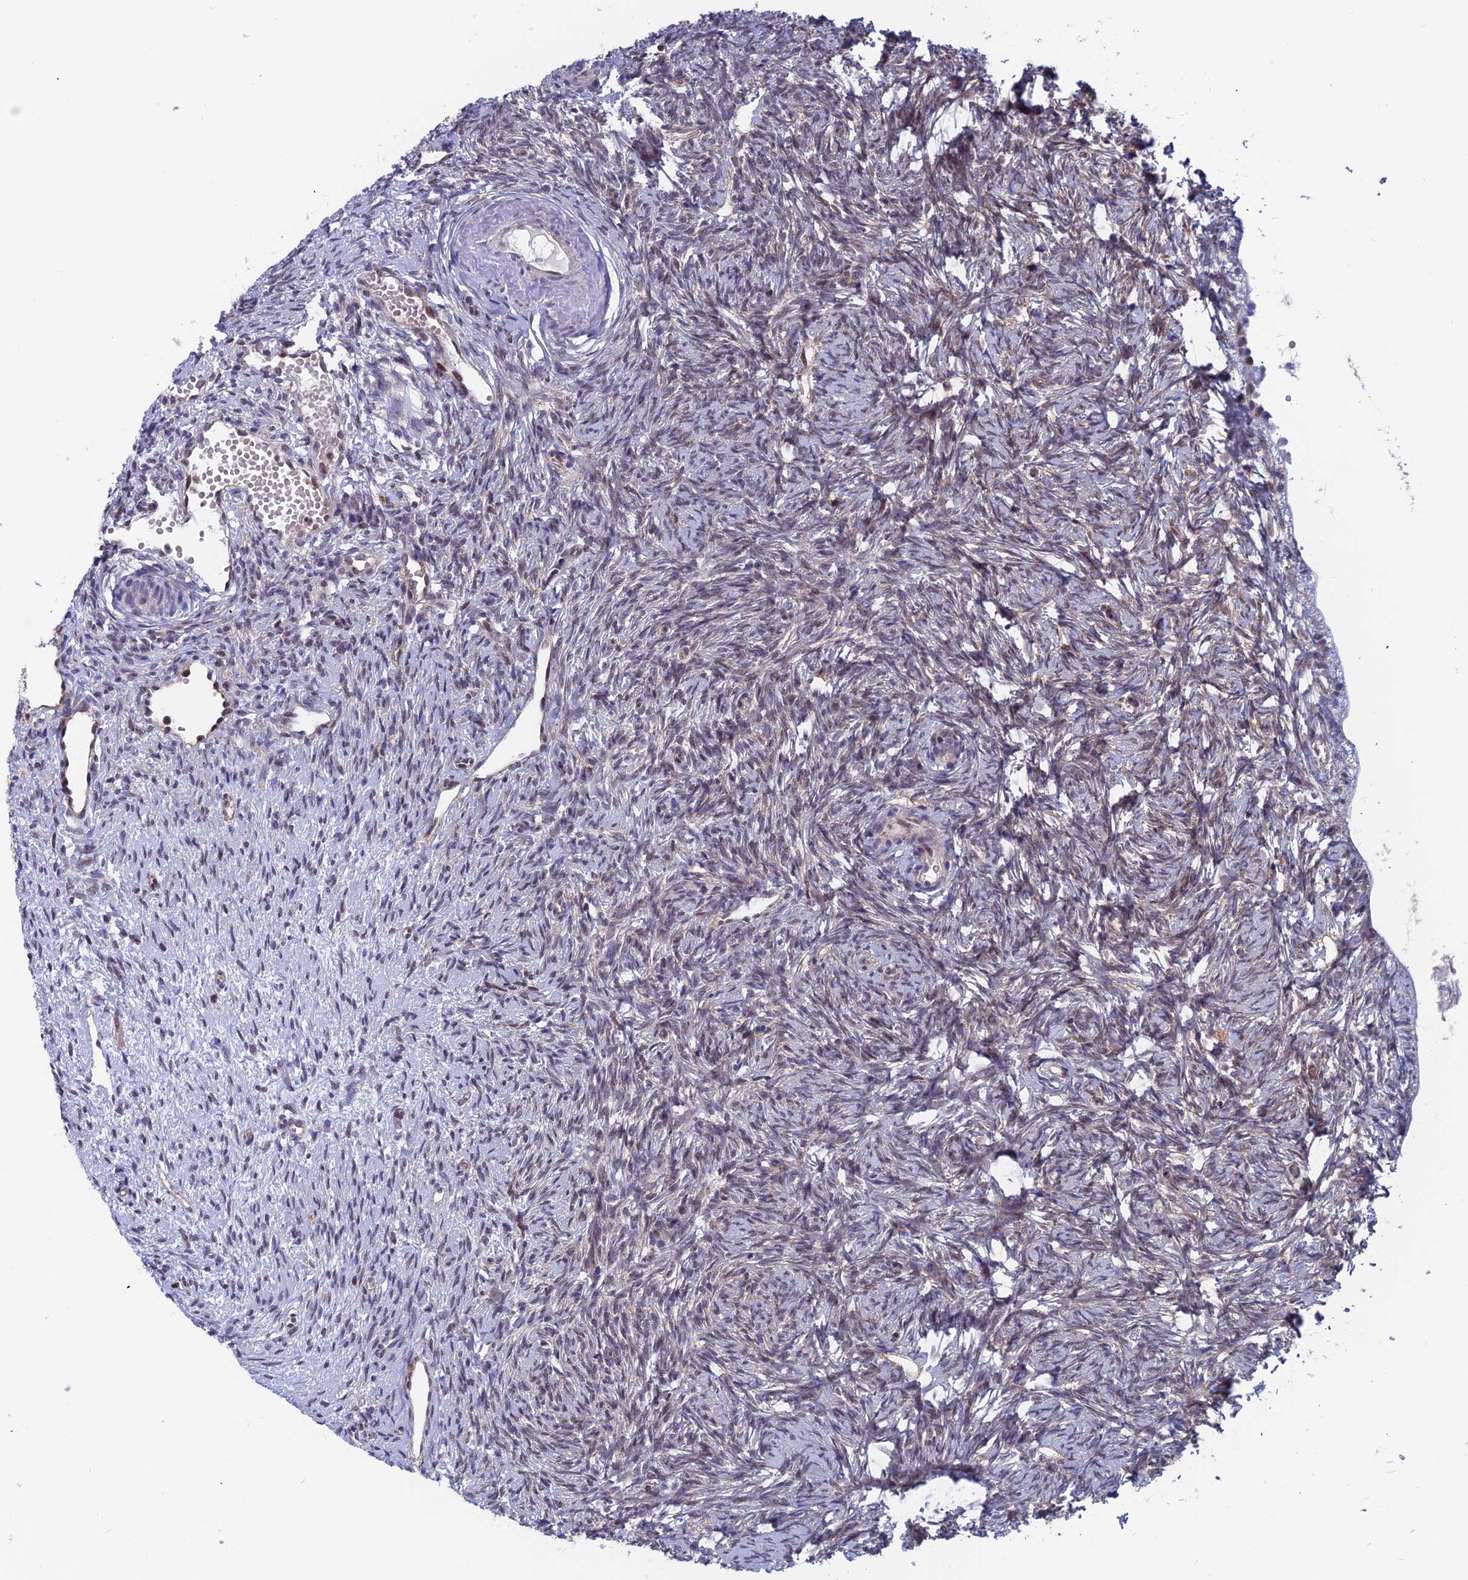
{"staining": {"intensity": "weak", "quantity": "<25%", "location": "cytoplasmic/membranous"}, "tissue": "ovary", "cell_type": "Ovarian stroma cells", "image_type": "normal", "snomed": [{"axis": "morphology", "description": "Normal tissue, NOS"}, {"axis": "topography", "description": "Ovary"}], "caption": "High magnification brightfield microscopy of benign ovary stained with DAB (3,3'-diaminobenzidine) (brown) and counterstained with hematoxylin (blue): ovarian stroma cells show no significant expression. (IHC, brightfield microscopy, high magnification).", "gene": "IGBP1", "patient": {"sex": "female", "age": 51}}